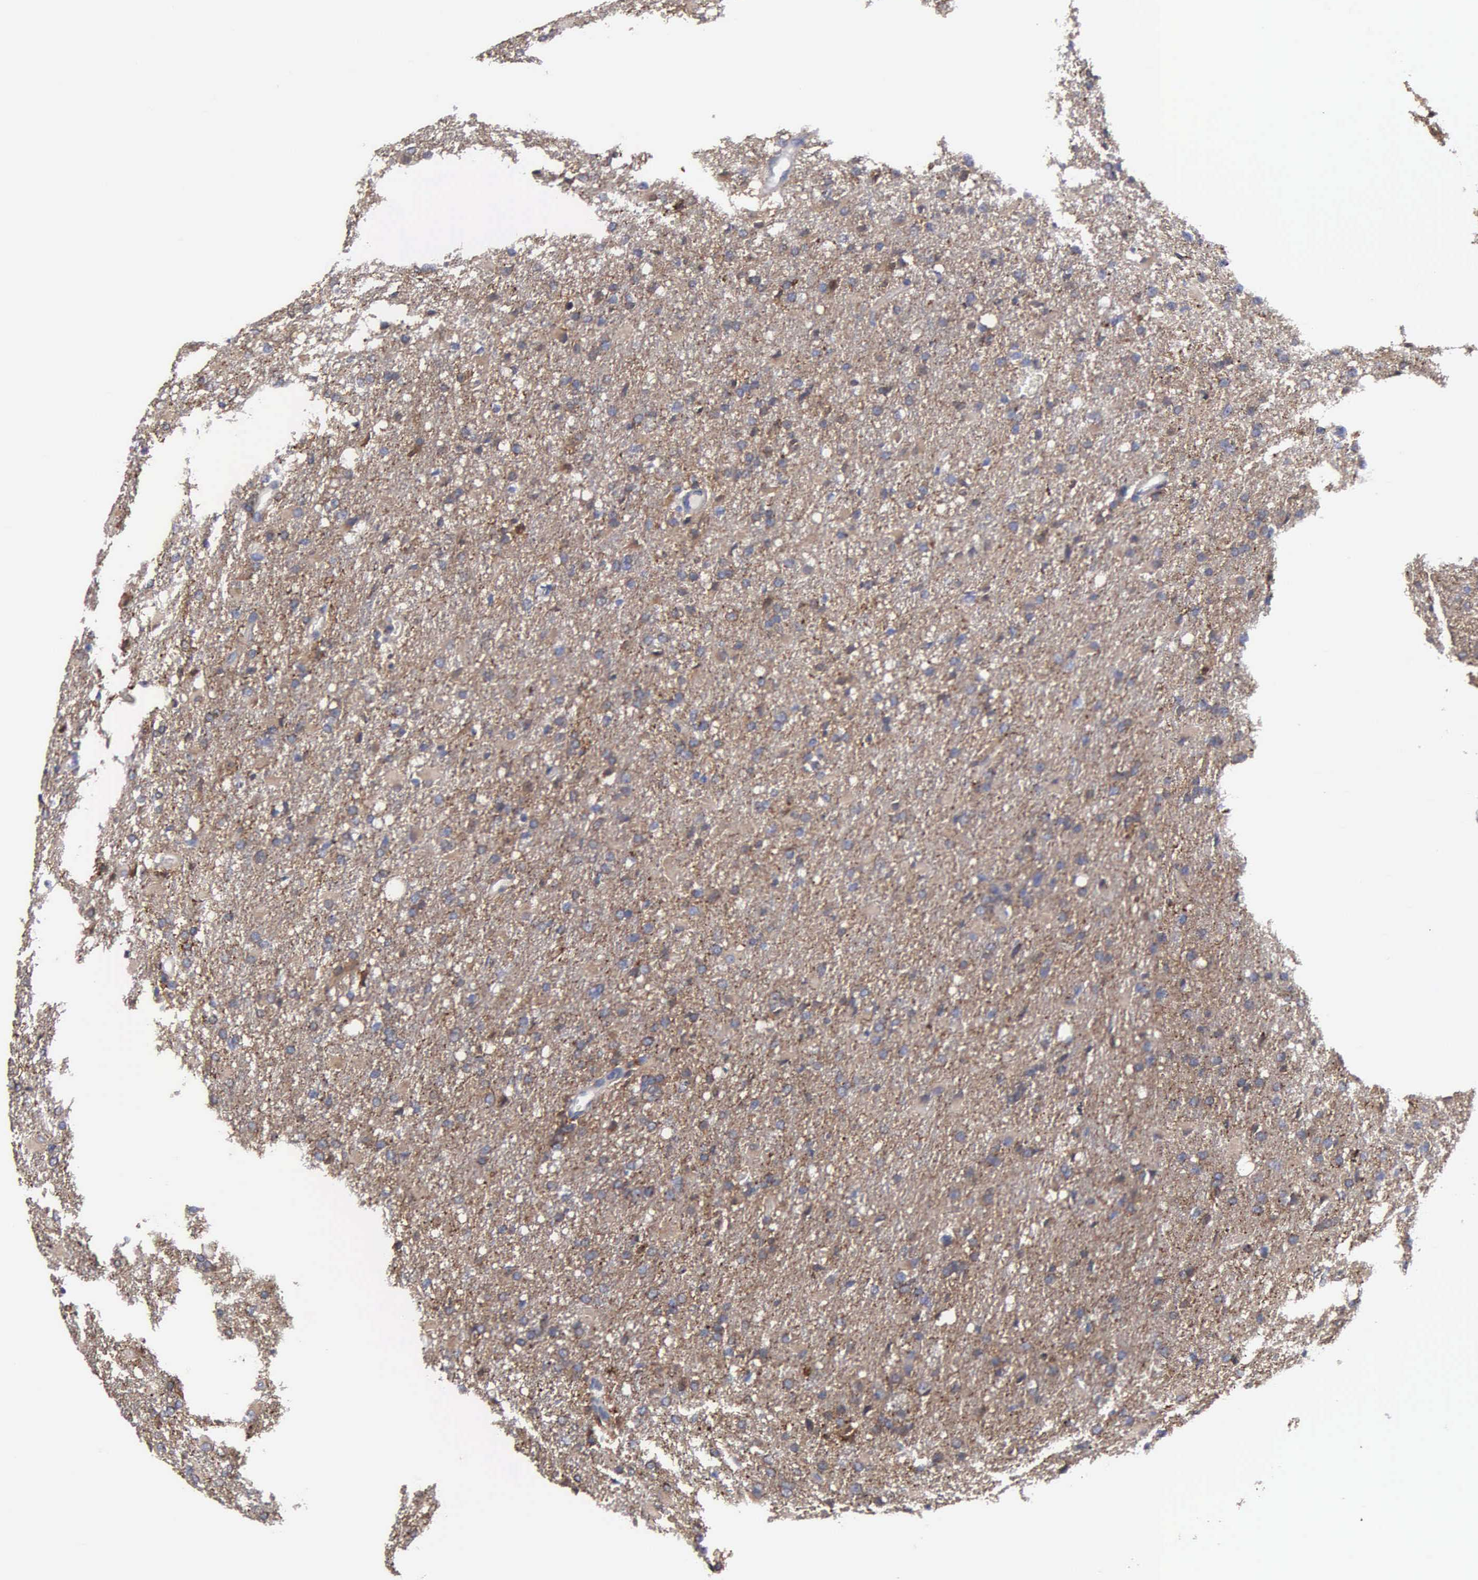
{"staining": {"intensity": "moderate", "quantity": ">75%", "location": "cytoplasmic/membranous"}, "tissue": "glioma", "cell_type": "Tumor cells", "image_type": "cancer", "snomed": [{"axis": "morphology", "description": "Glioma, malignant, High grade"}, {"axis": "topography", "description": "Brain"}], "caption": "The image demonstrates a brown stain indicating the presence of a protein in the cytoplasmic/membranous of tumor cells in glioma.", "gene": "RDX", "patient": {"sex": "male", "age": 68}}